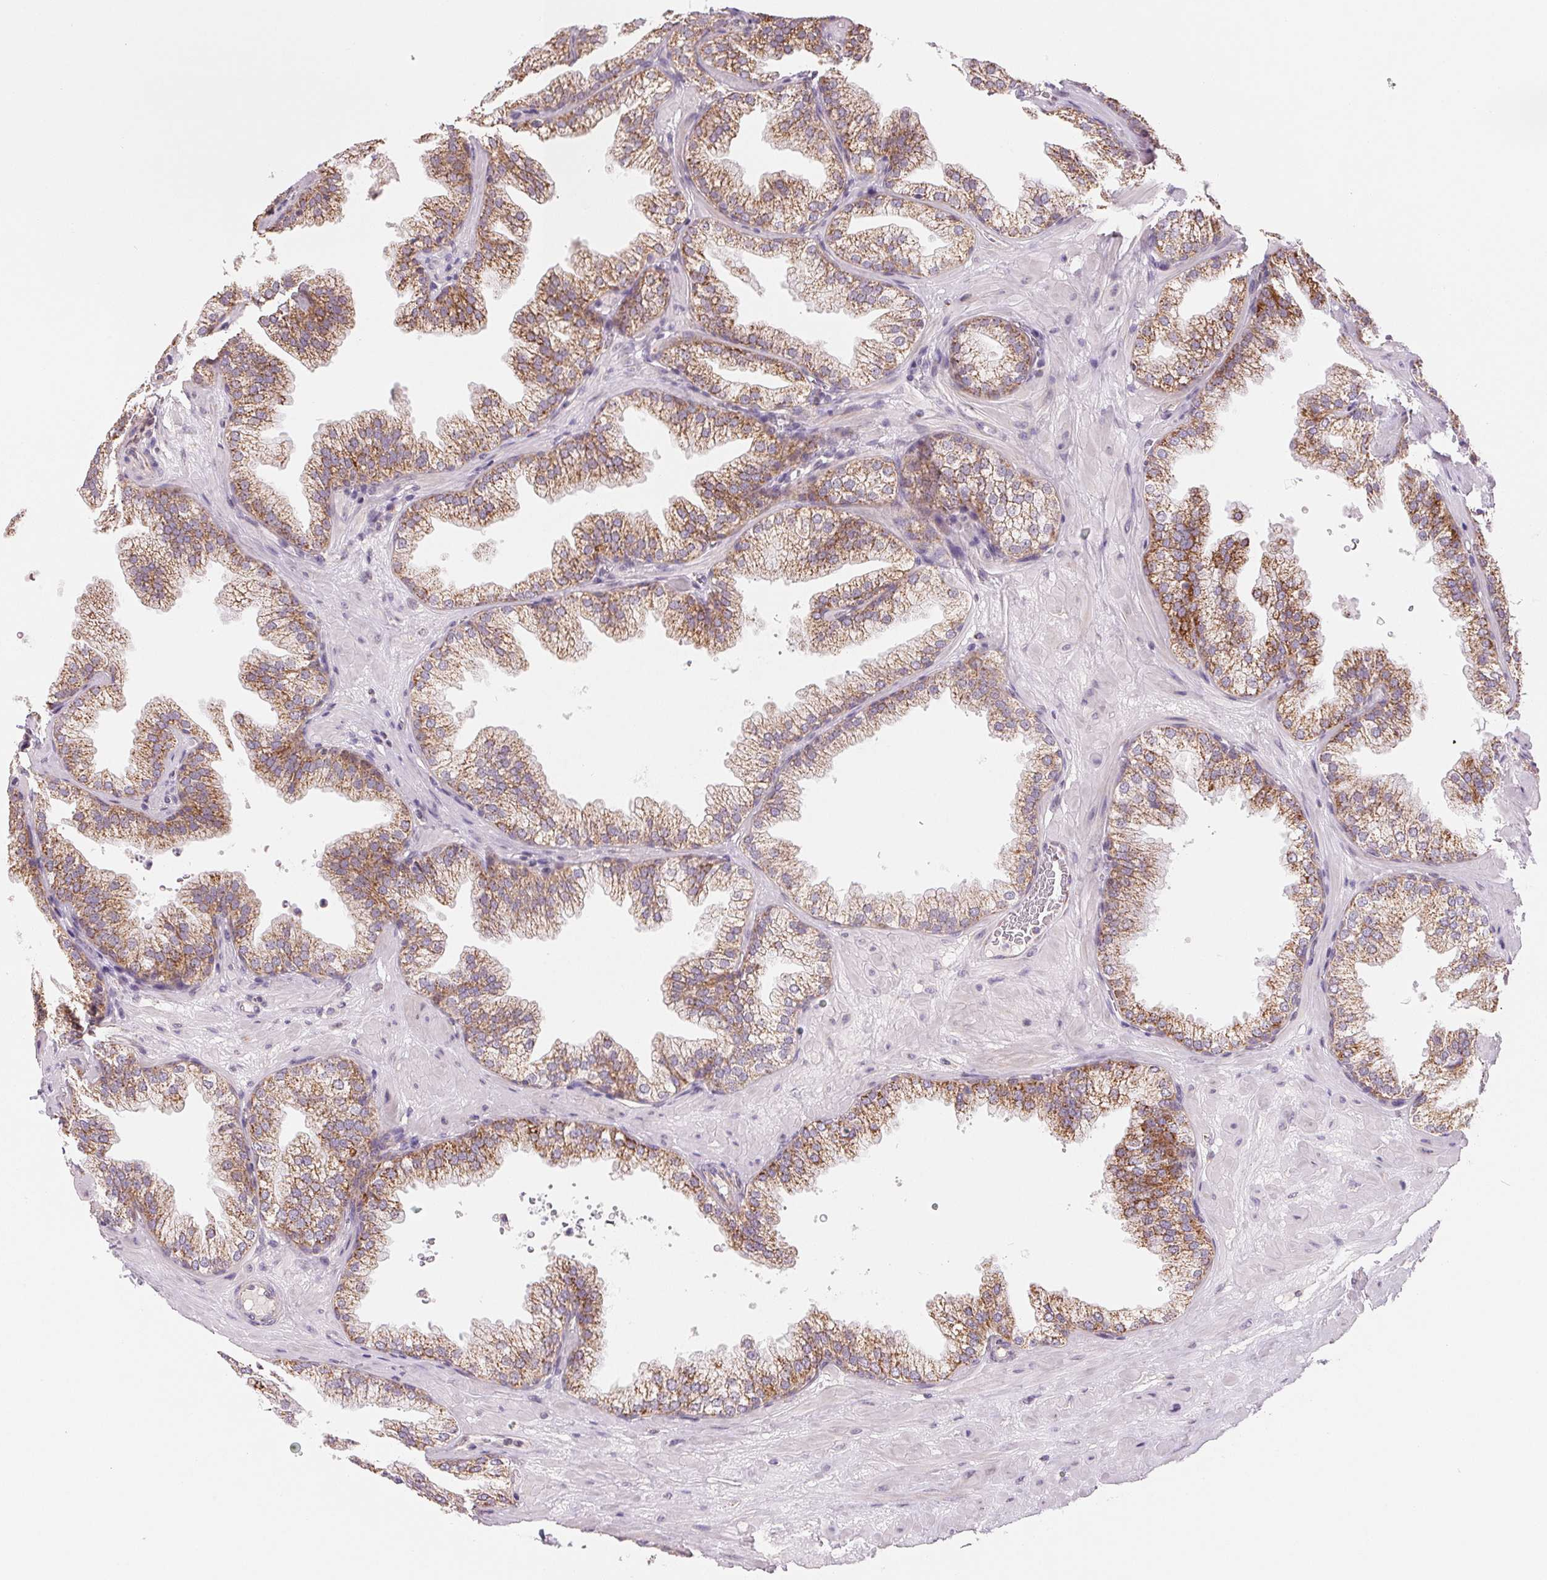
{"staining": {"intensity": "moderate", "quantity": "25%-75%", "location": "cytoplasmic/membranous"}, "tissue": "prostate", "cell_type": "Glandular cells", "image_type": "normal", "snomed": [{"axis": "morphology", "description": "Normal tissue, NOS"}, {"axis": "topography", "description": "Prostate"}], "caption": "An IHC micrograph of benign tissue is shown. Protein staining in brown shows moderate cytoplasmic/membranous positivity in prostate within glandular cells. Nuclei are stained in blue.", "gene": "HINT2", "patient": {"sex": "male", "age": 37}}